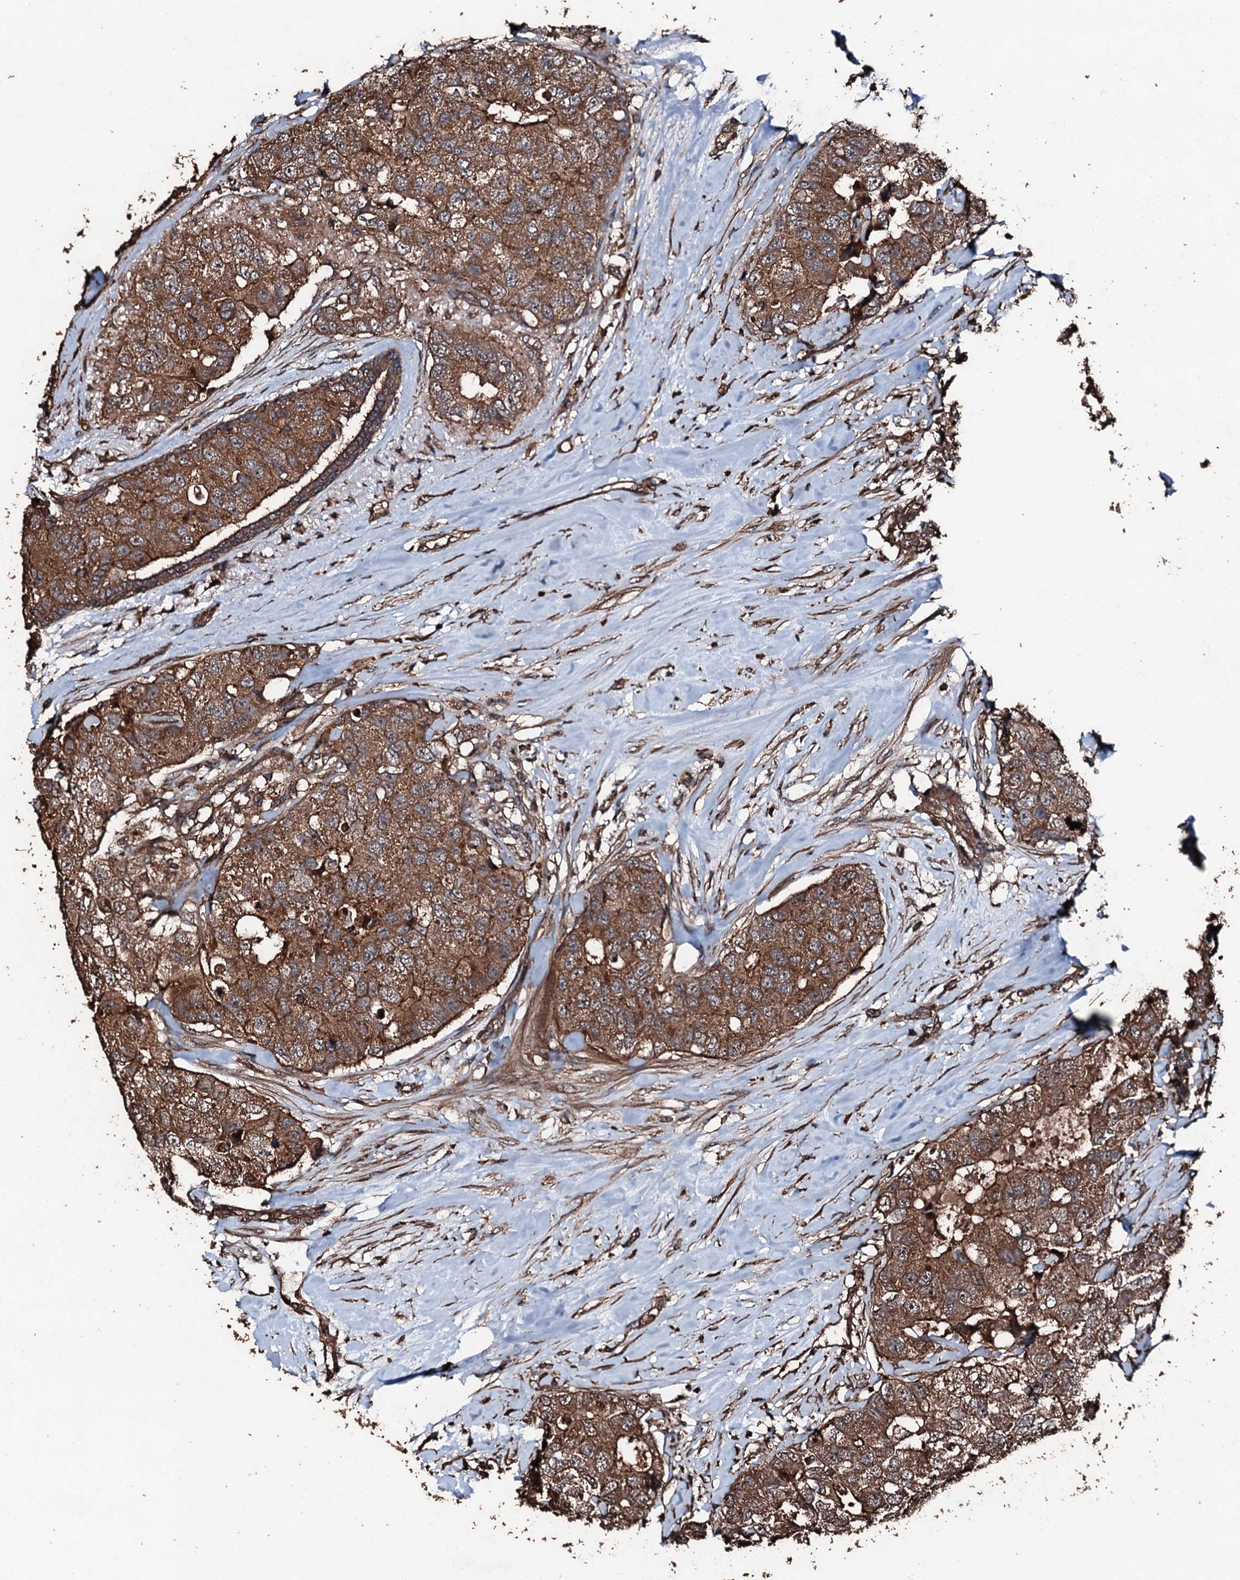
{"staining": {"intensity": "strong", "quantity": ">75%", "location": "cytoplasmic/membranous"}, "tissue": "breast cancer", "cell_type": "Tumor cells", "image_type": "cancer", "snomed": [{"axis": "morphology", "description": "Duct carcinoma"}, {"axis": "topography", "description": "Breast"}], "caption": "IHC image of breast cancer stained for a protein (brown), which exhibits high levels of strong cytoplasmic/membranous expression in about >75% of tumor cells.", "gene": "KIF18A", "patient": {"sex": "female", "age": 62}}